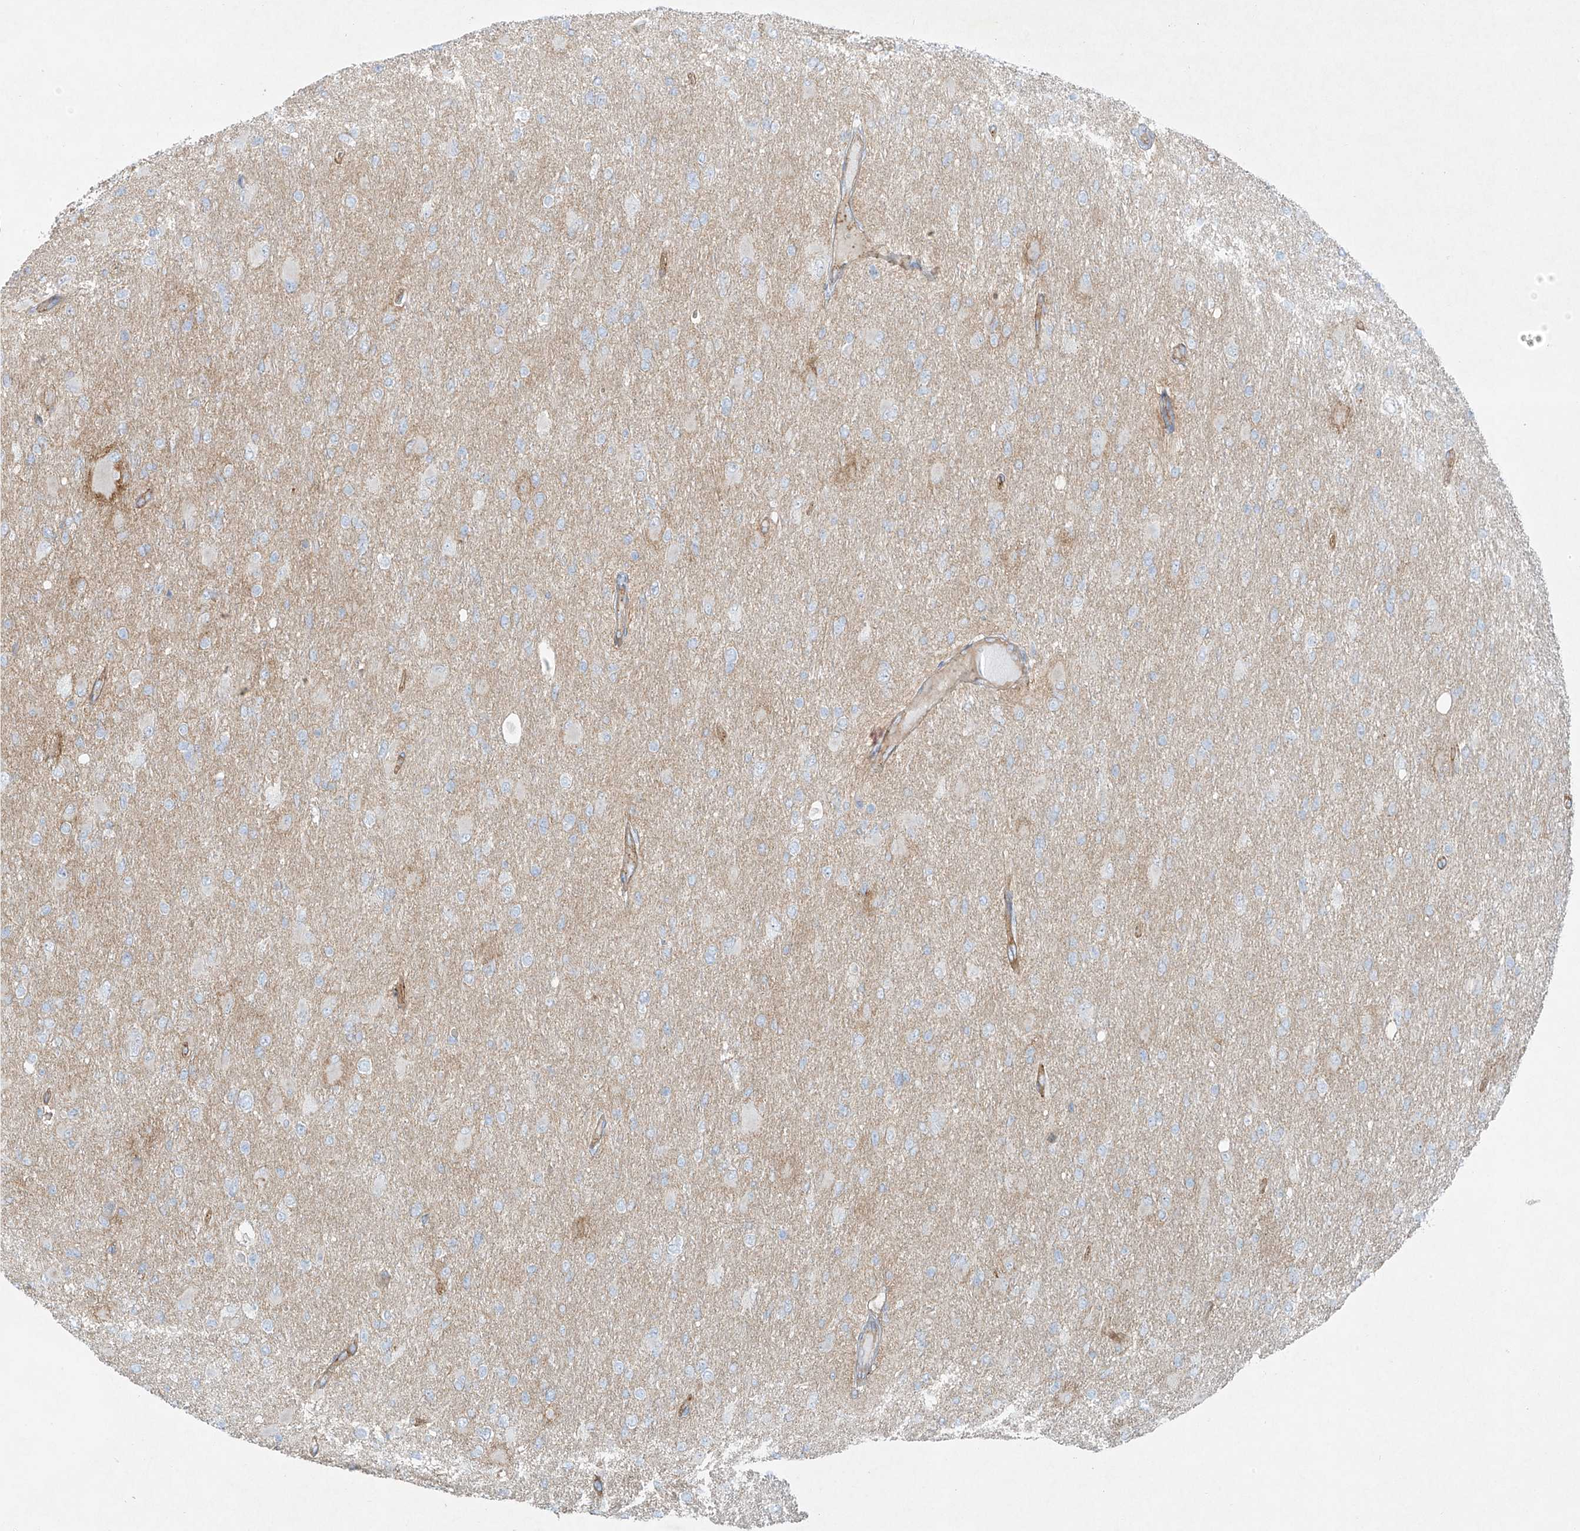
{"staining": {"intensity": "negative", "quantity": "none", "location": "none"}, "tissue": "glioma", "cell_type": "Tumor cells", "image_type": "cancer", "snomed": [{"axis": "morphology", "description": "Glioma, malignant, High grade"}, {"axis": "topography", "description": "Cerebral cortex"}], "caption": "Tumor cells show no significant protein positivity in malignant glioma (high-grade).", "gene": "VAMP5", "patient": {"sex": "female", "age": 36}}